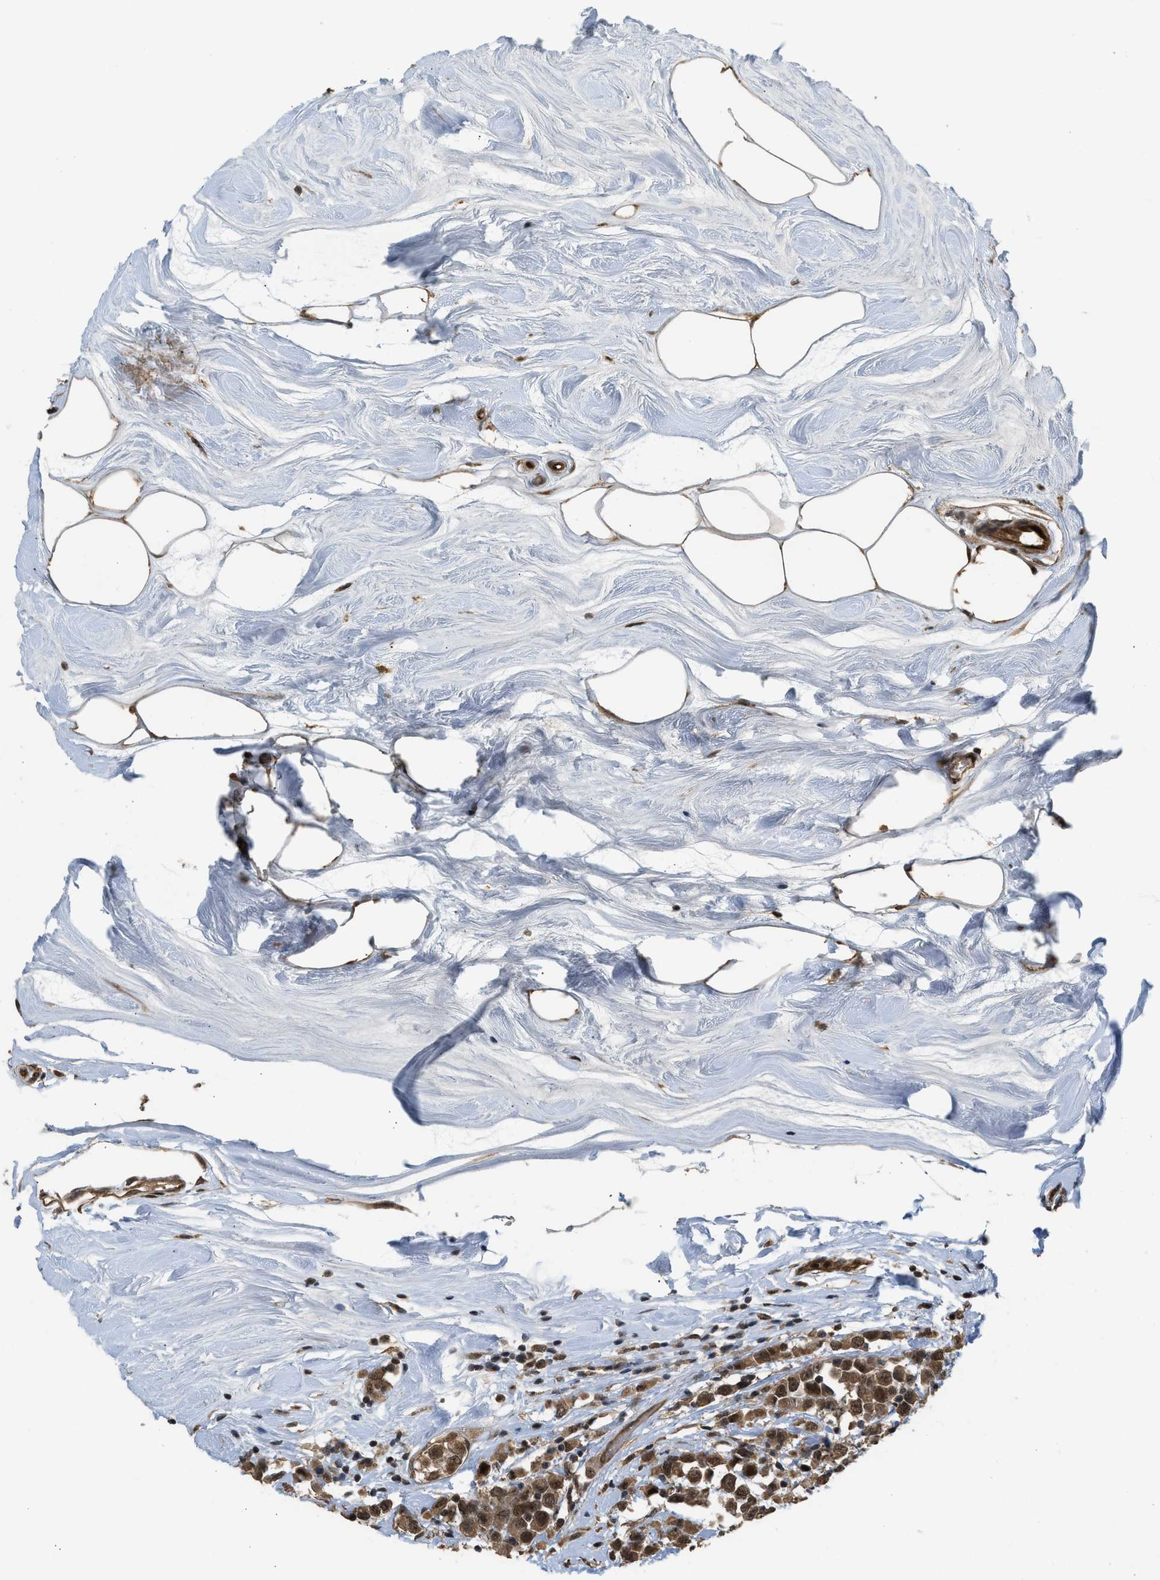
{"staining": {"intensity": "moderate", "quantity": ">75%", "location": "cytoplasmic/membranous,nuclear"}, "tissue": "breast cancer", "cell_type": "Tumor cells", "image_type": "cancer", "snomed": [{"axis": "morphology", "description": "Duct carcinoma"}, {"axis": "topography", "description": "Breast"}], "caption": "Moderate cytoplasmic/membranous and nuclear protein expression is present in approximately >75% of tumor cells in breast cancer (intraductal carcinoma).", "gene": "GET1", "patient": {"sex": "female", "age": 61}}